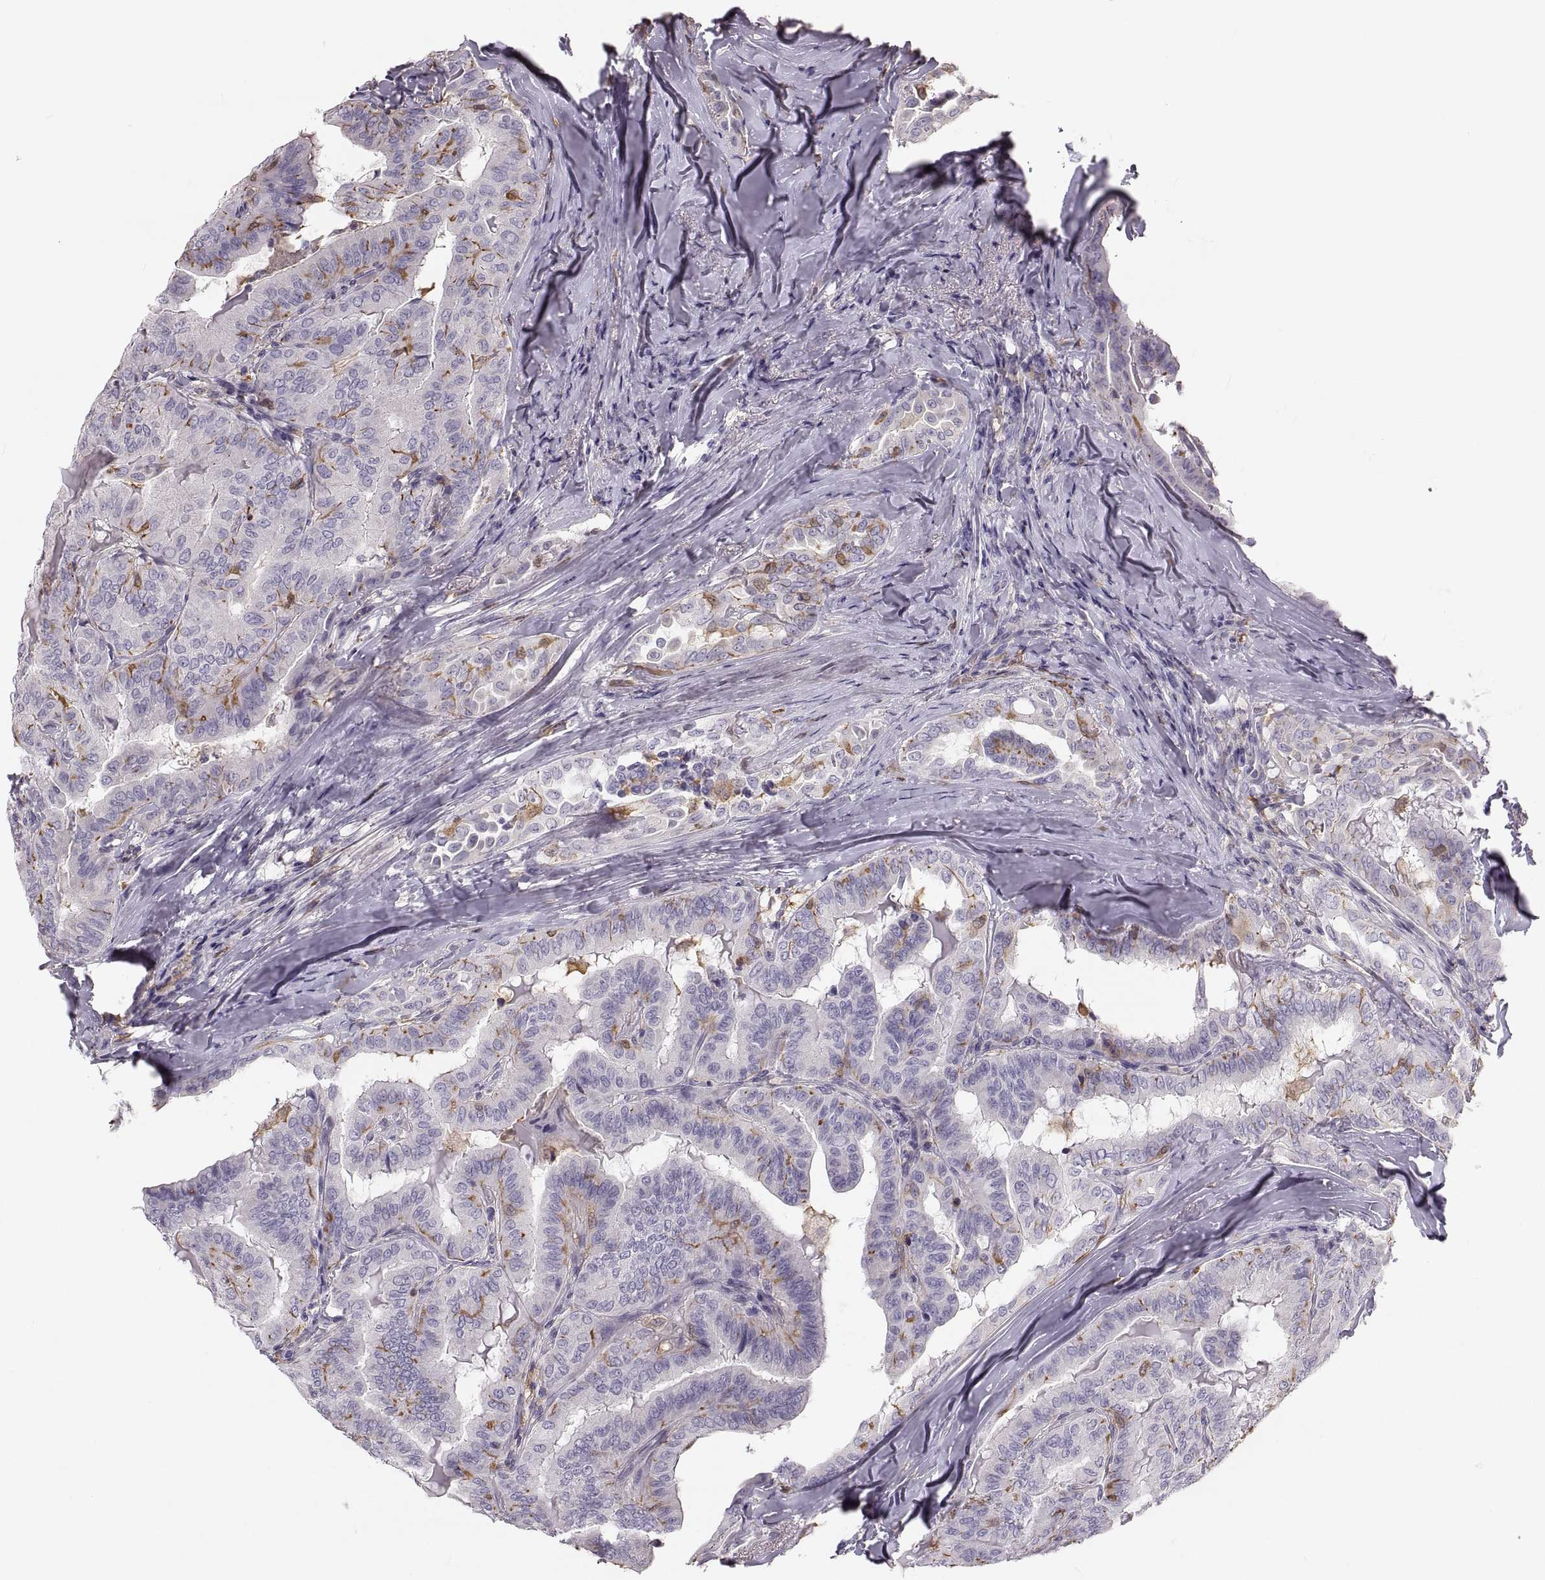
{"staining": {"intensity": "moderate", "quantity": "<25%", "location": "cytoplasmic/membranous"}, "tissue": "thyroid cancer", "cell_type": "Tumor cells", "image_type": "cancer", "snomed": [{"axis": "morphology", "description": "Papillary adenocarcinoma, NOS"}, {"axis": "topography", "description": "Thyroid gland"}], "caption": "IHC micrograph of human papillary adenocarcinoma (thyroid) stained for a protein (brown), which demonstrates low levels of moderate cytoplasmic/membranous positivity in about <25% of tumor cells.", "gene": "RUNDC3A", "patient": {"sex": "female", "age": 68}}